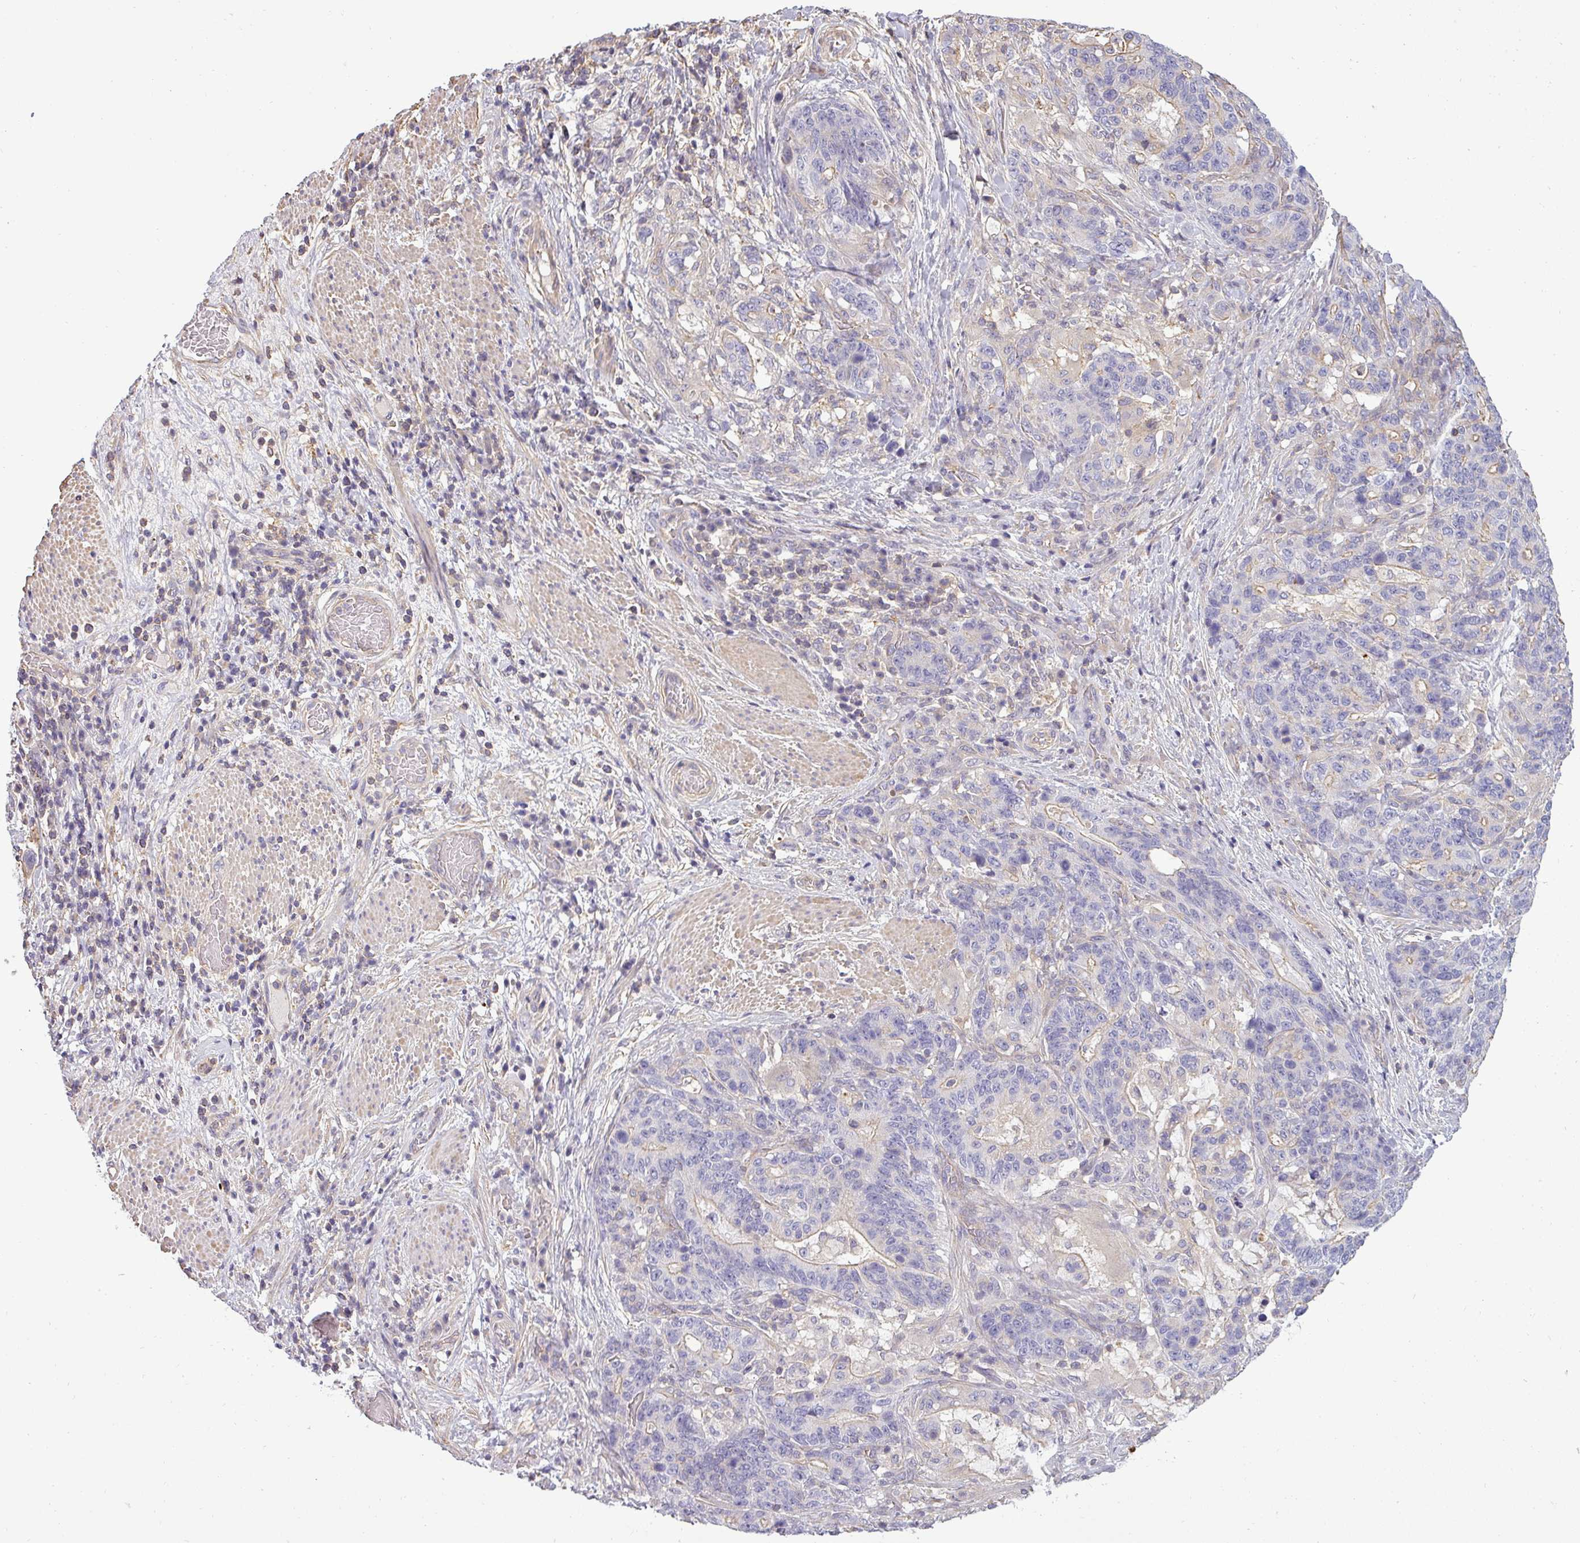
{"staining": {"intensity": "negative", "quantity": "none", "location": "none"}, "tissue": "stomach cancer", "cell_type": "Tumor cells", "image_type": "cancer", "snomed": [{"axis": "morphology", "description": "Normal tissue, NOS"}, {"axis": "morphology", "description": "Adenocarcinoma, NOS"}, {"axis": "topography", "description": "Stomach"}], "caption": "A micrograph of stomach cancer (adenocarcinoma) stained for a protein shows no brown staining in tumor cells.", "gene": "ZNF835", "patient": {"sex": "female", "age": 64}}